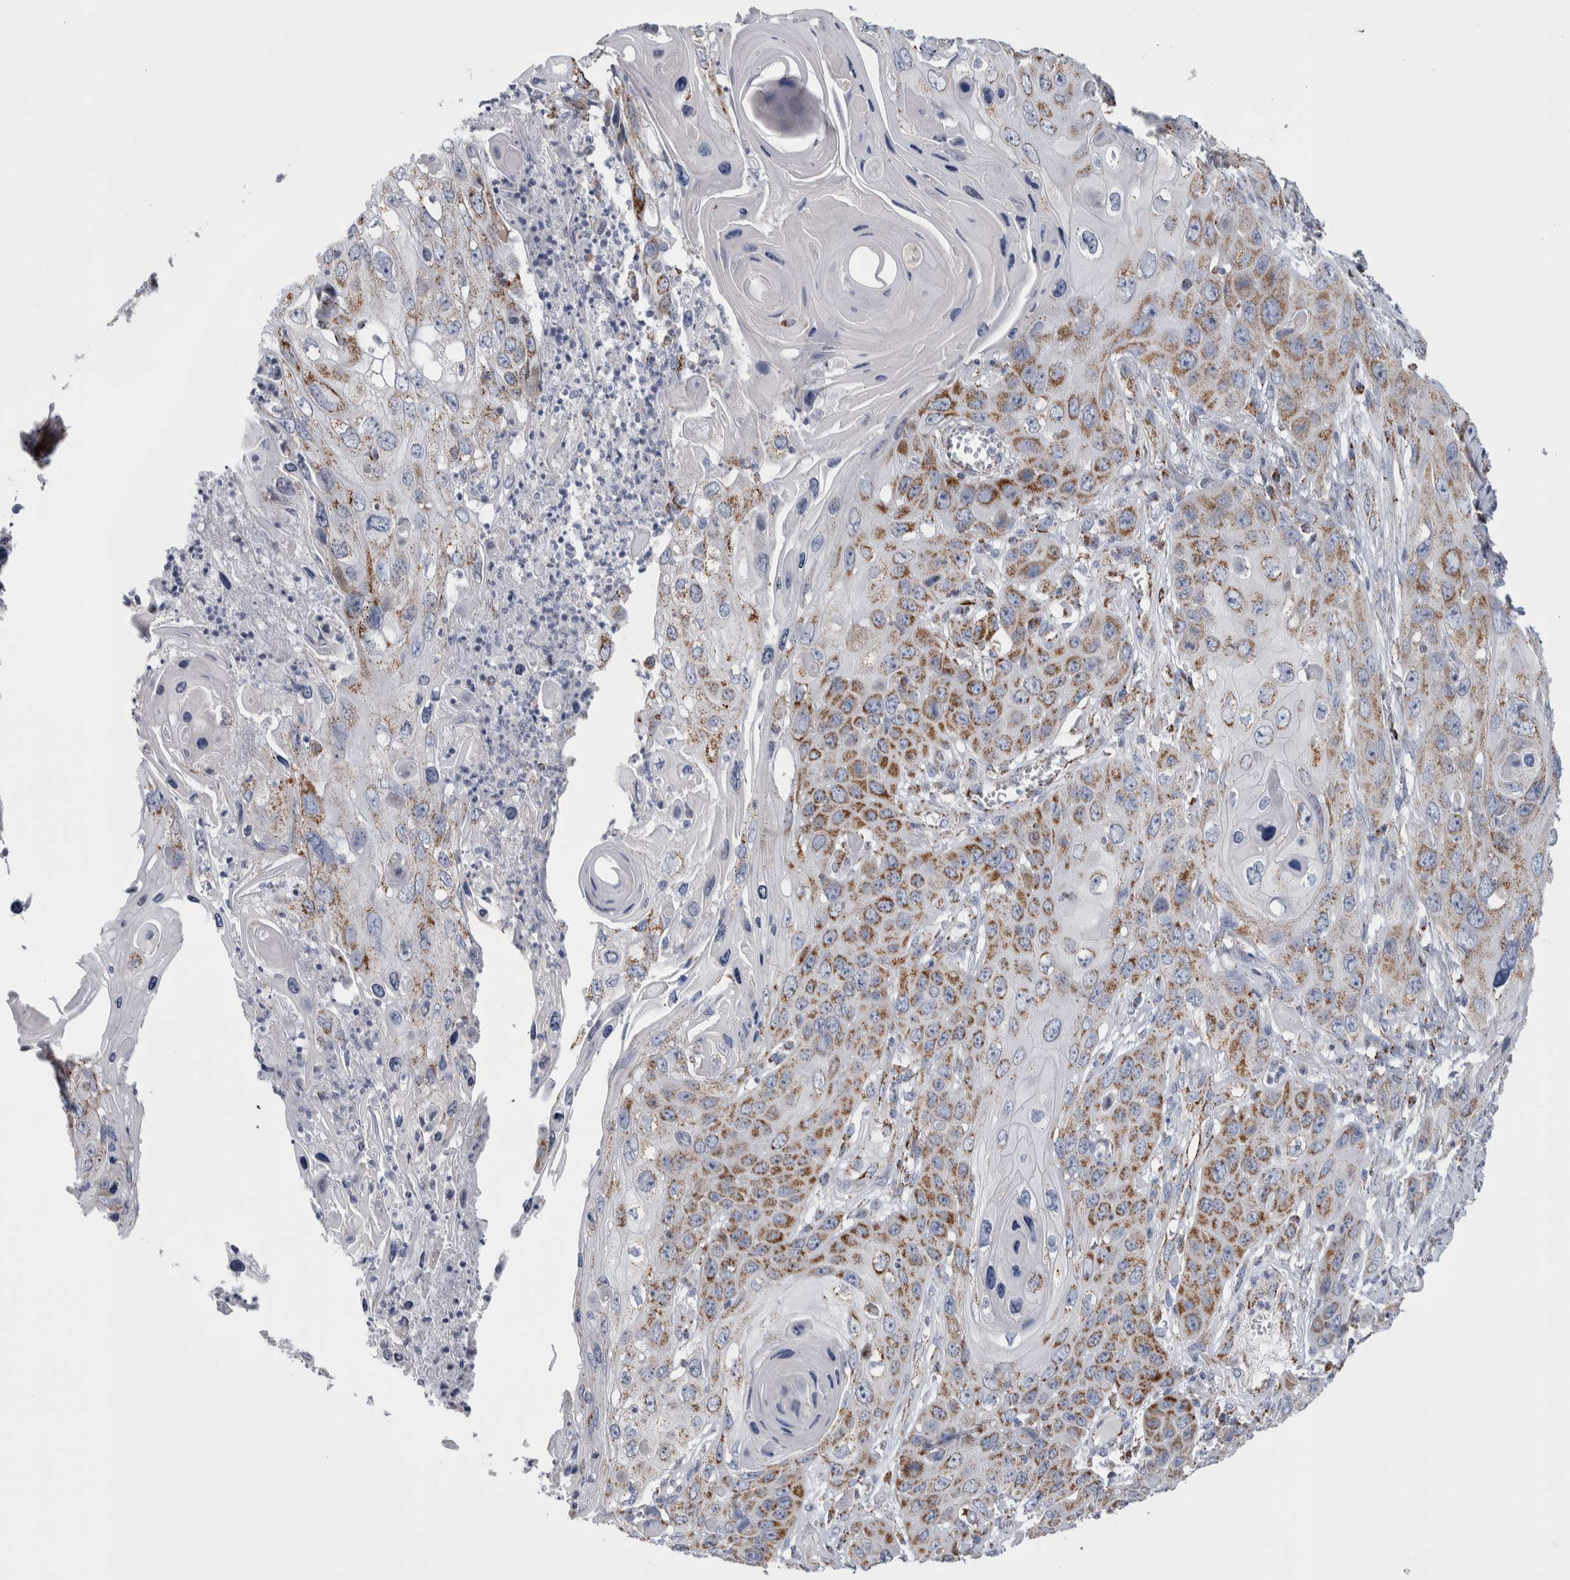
{"staining": {"intensity": "moderate", "quantity": ">75%", "location": "cytoplasmic/membranous"}, "tissue": "skin cancer", "cell_type": "Tumor cells", "image_type": "cancer", "snomed": [{"axis": "morphology", "description": "Squamous cell carcinoma, NOS"}, {"axis": "topography", "description": "Skin"}], "caption": "A brown stain highlights moderate cytoplasmic/membranous expression of a protein in human squamous cell carcinoma (skin) tumor cells. The staining was performed using DAB, with brown indicating positive protein expression. Nuclei are stained blue with hematoxylin.", "gene": "ETFA", "patient": {"sex": "male", "age": 55}}